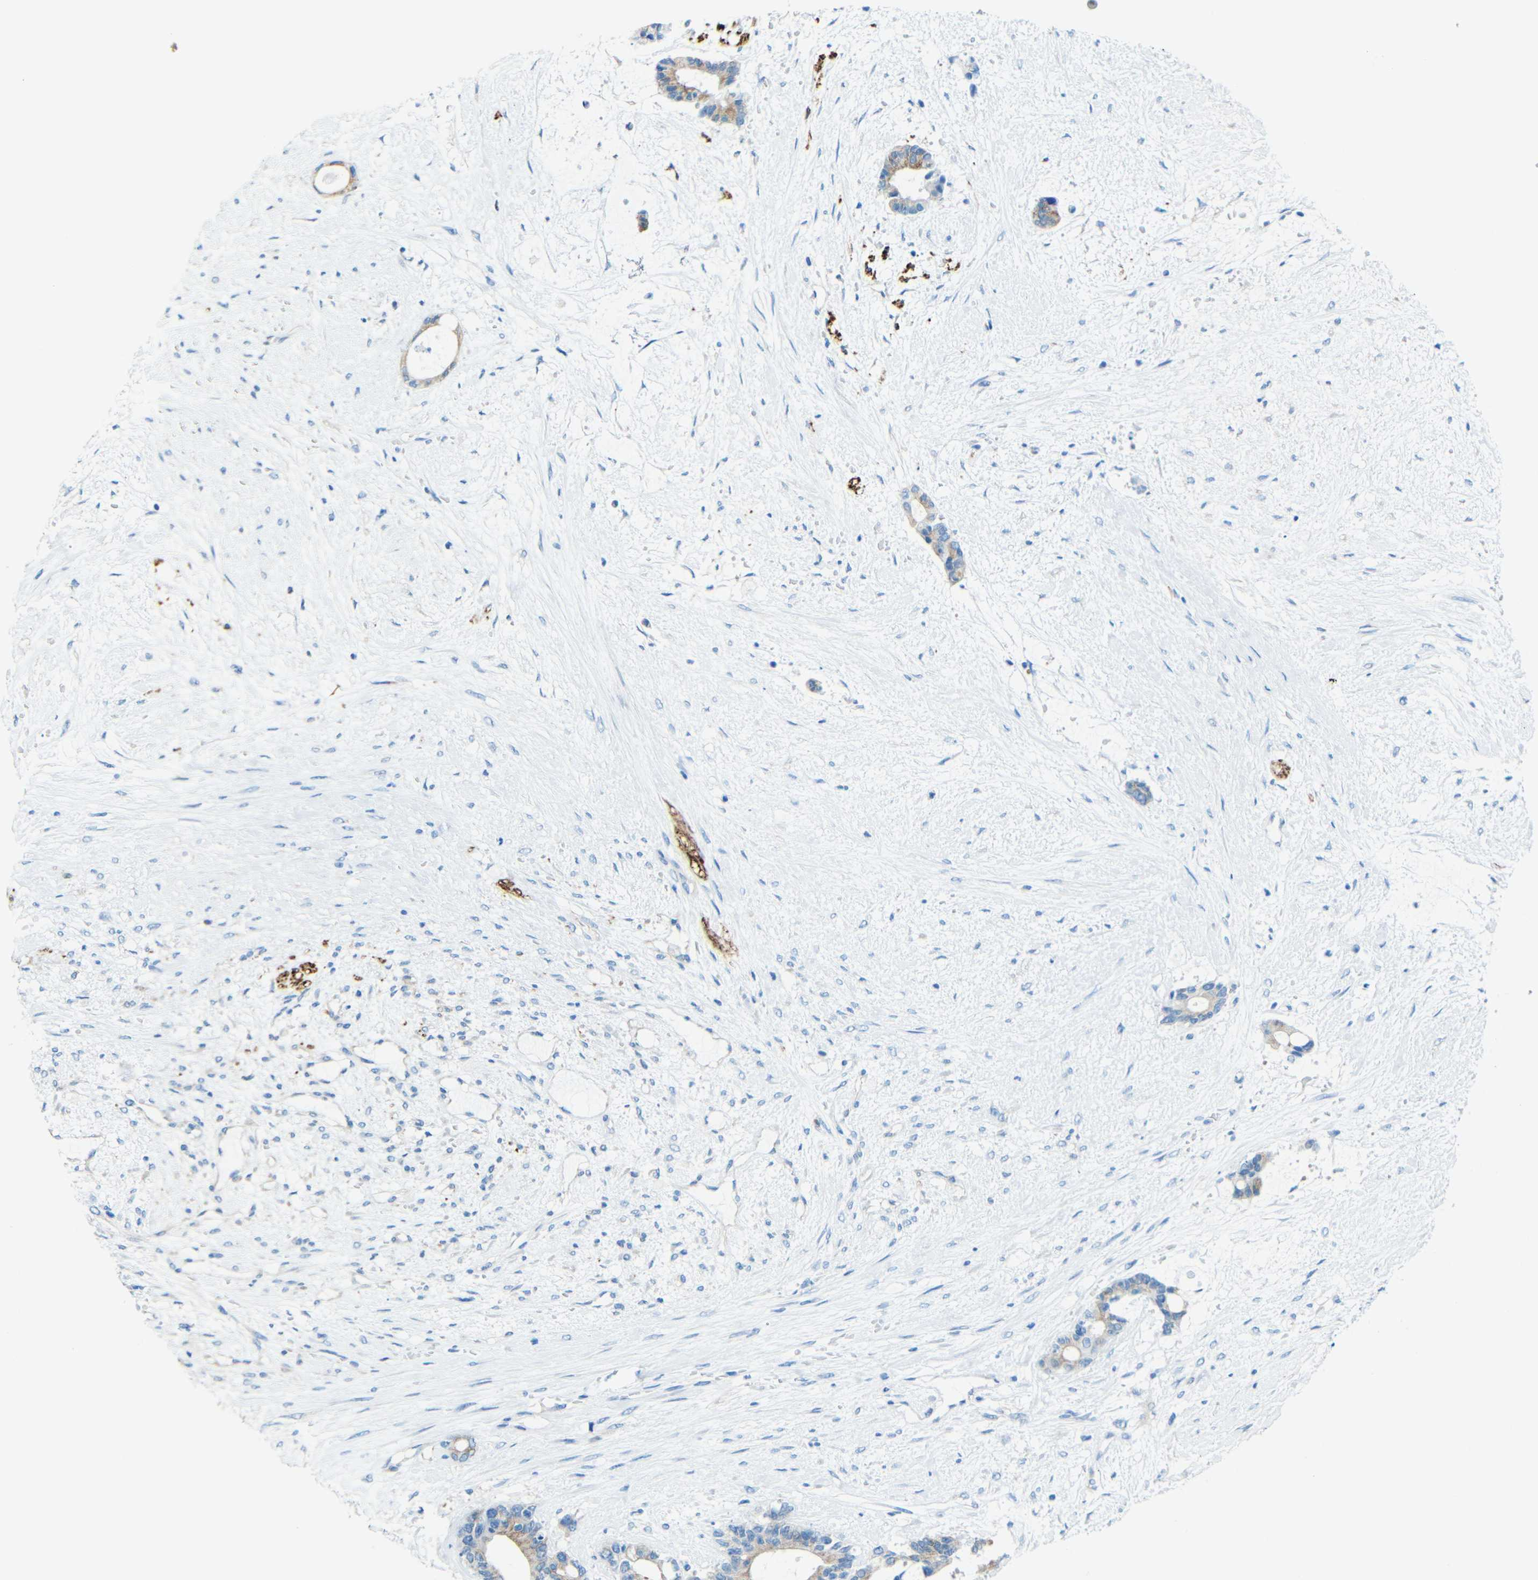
{"staining": {"intensity": "moderate", "quantity": ">75%", "location": "cytoplasmic/membranous"}, "tissue": "liver cancer", "cell_type": "Tumor cells", "image_type": "cancer", "snomed": [{"axis": "morphology", "description": "Normal tissue, NOS"}, {"axis": "morphology", "description": "Cholangiocarcinoma"}, {"axis": "topography", "description": "Liver"}, {"axis": "topography", "description": "Peripheral nerve tissue"}], "caption": "An image showing moderate cytoplasmic/membranous positivity in about >75% of tumor cells in cholangiocarcinoma (liver), as visualized by brown immunohistochemical staining.", "gene": "TUBB4B", "patient": {"sex": "female", "age": 73}}